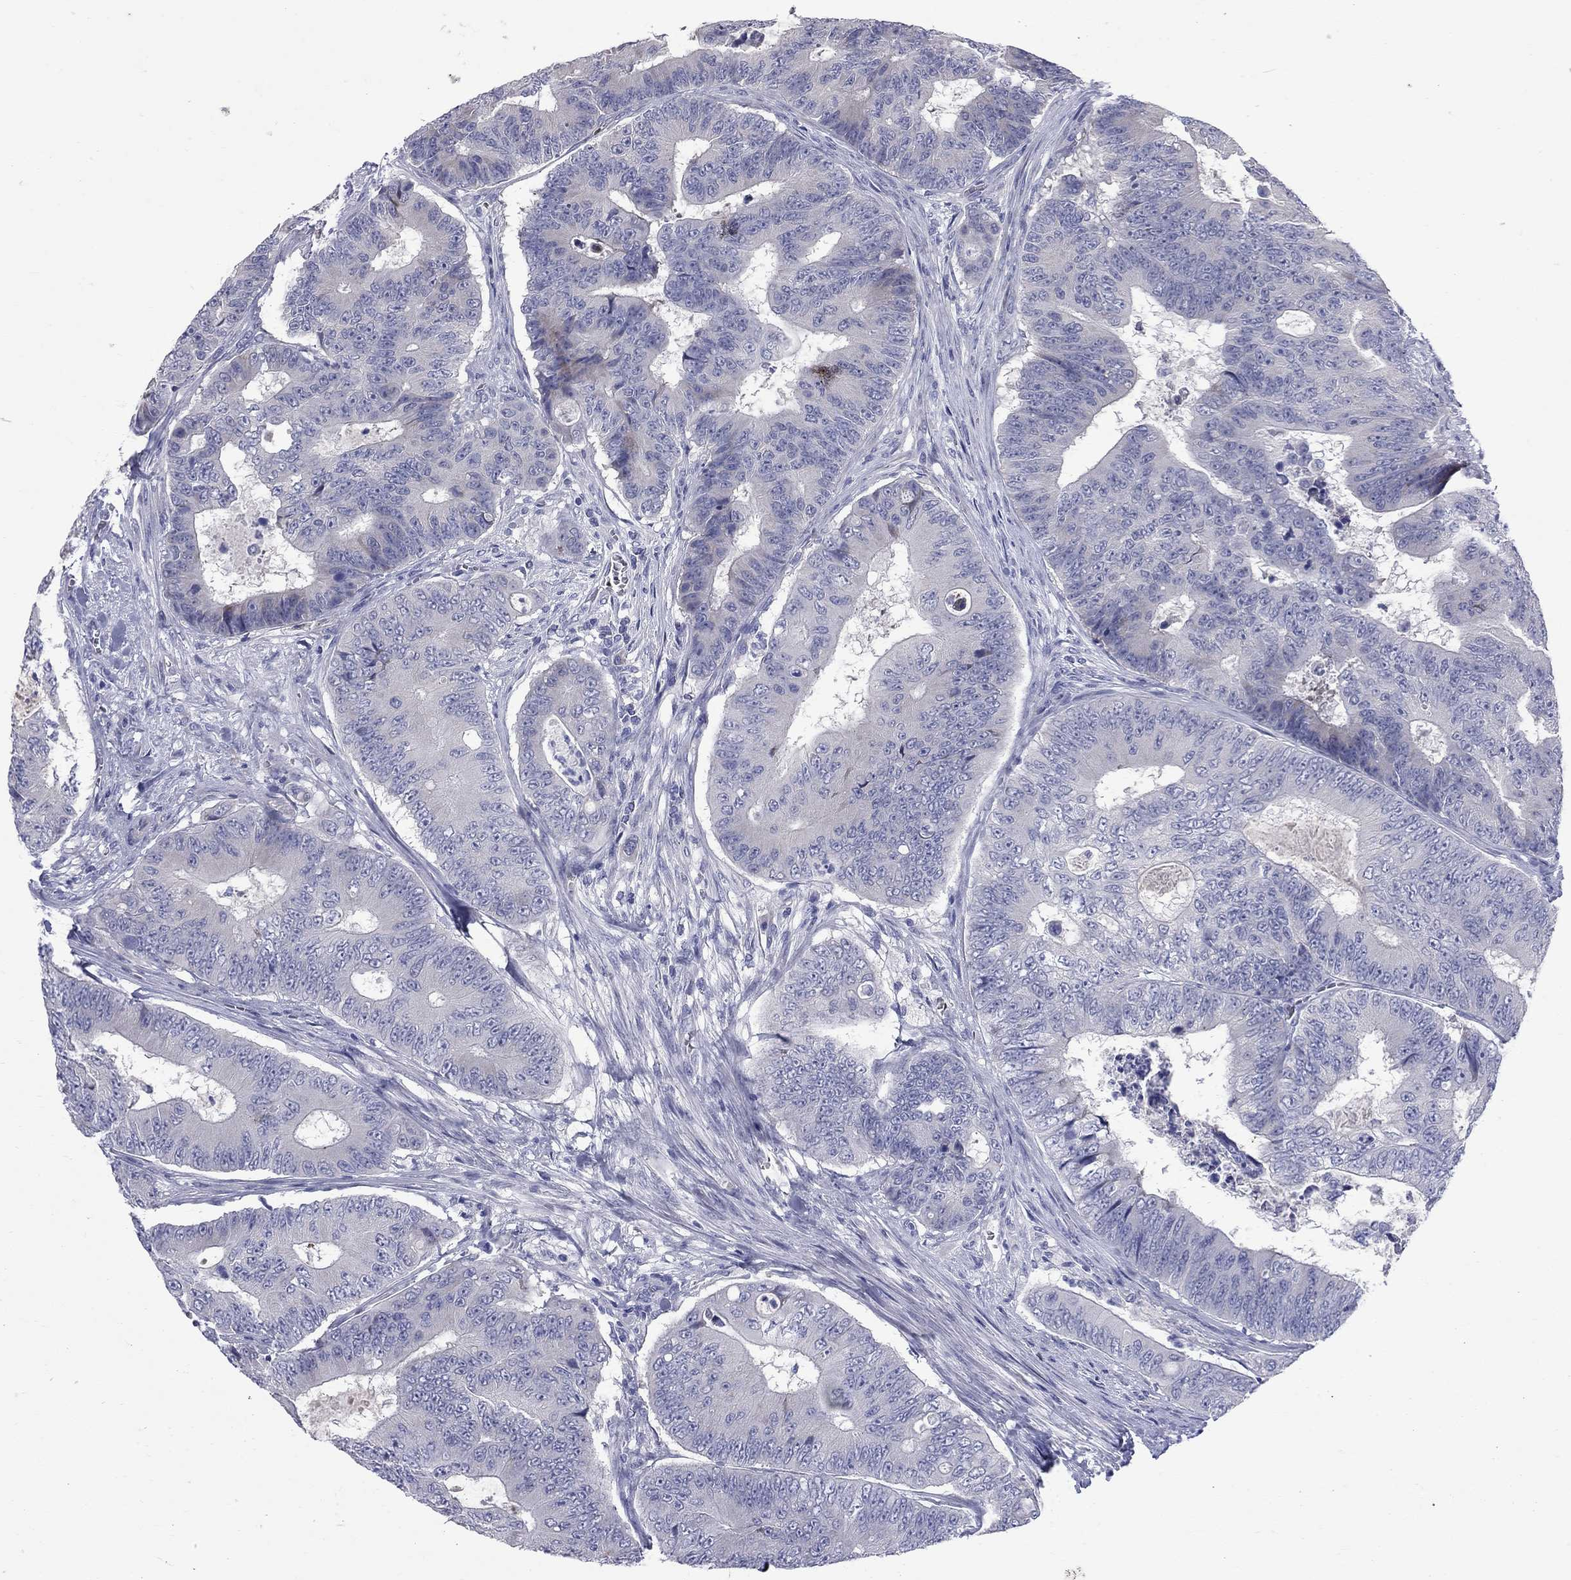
{"staining": {"intensity": "negative", "quantity": "none", "location": "none"}, "tissue": "colorectal cancer", "cell_type": "Tumor cells", "image_type": "cancer", "snomed": [{"axis": "morphology", "description": "Adenocarcinoma, NOS"}, {"axis": "topography", "description": "Colon"}], "caption": "Image shows no significant protein positivity in tumor cells of colorectal cancer.", "gene": "UNC119B", "patient": {"sex": "female", "age": 48}}